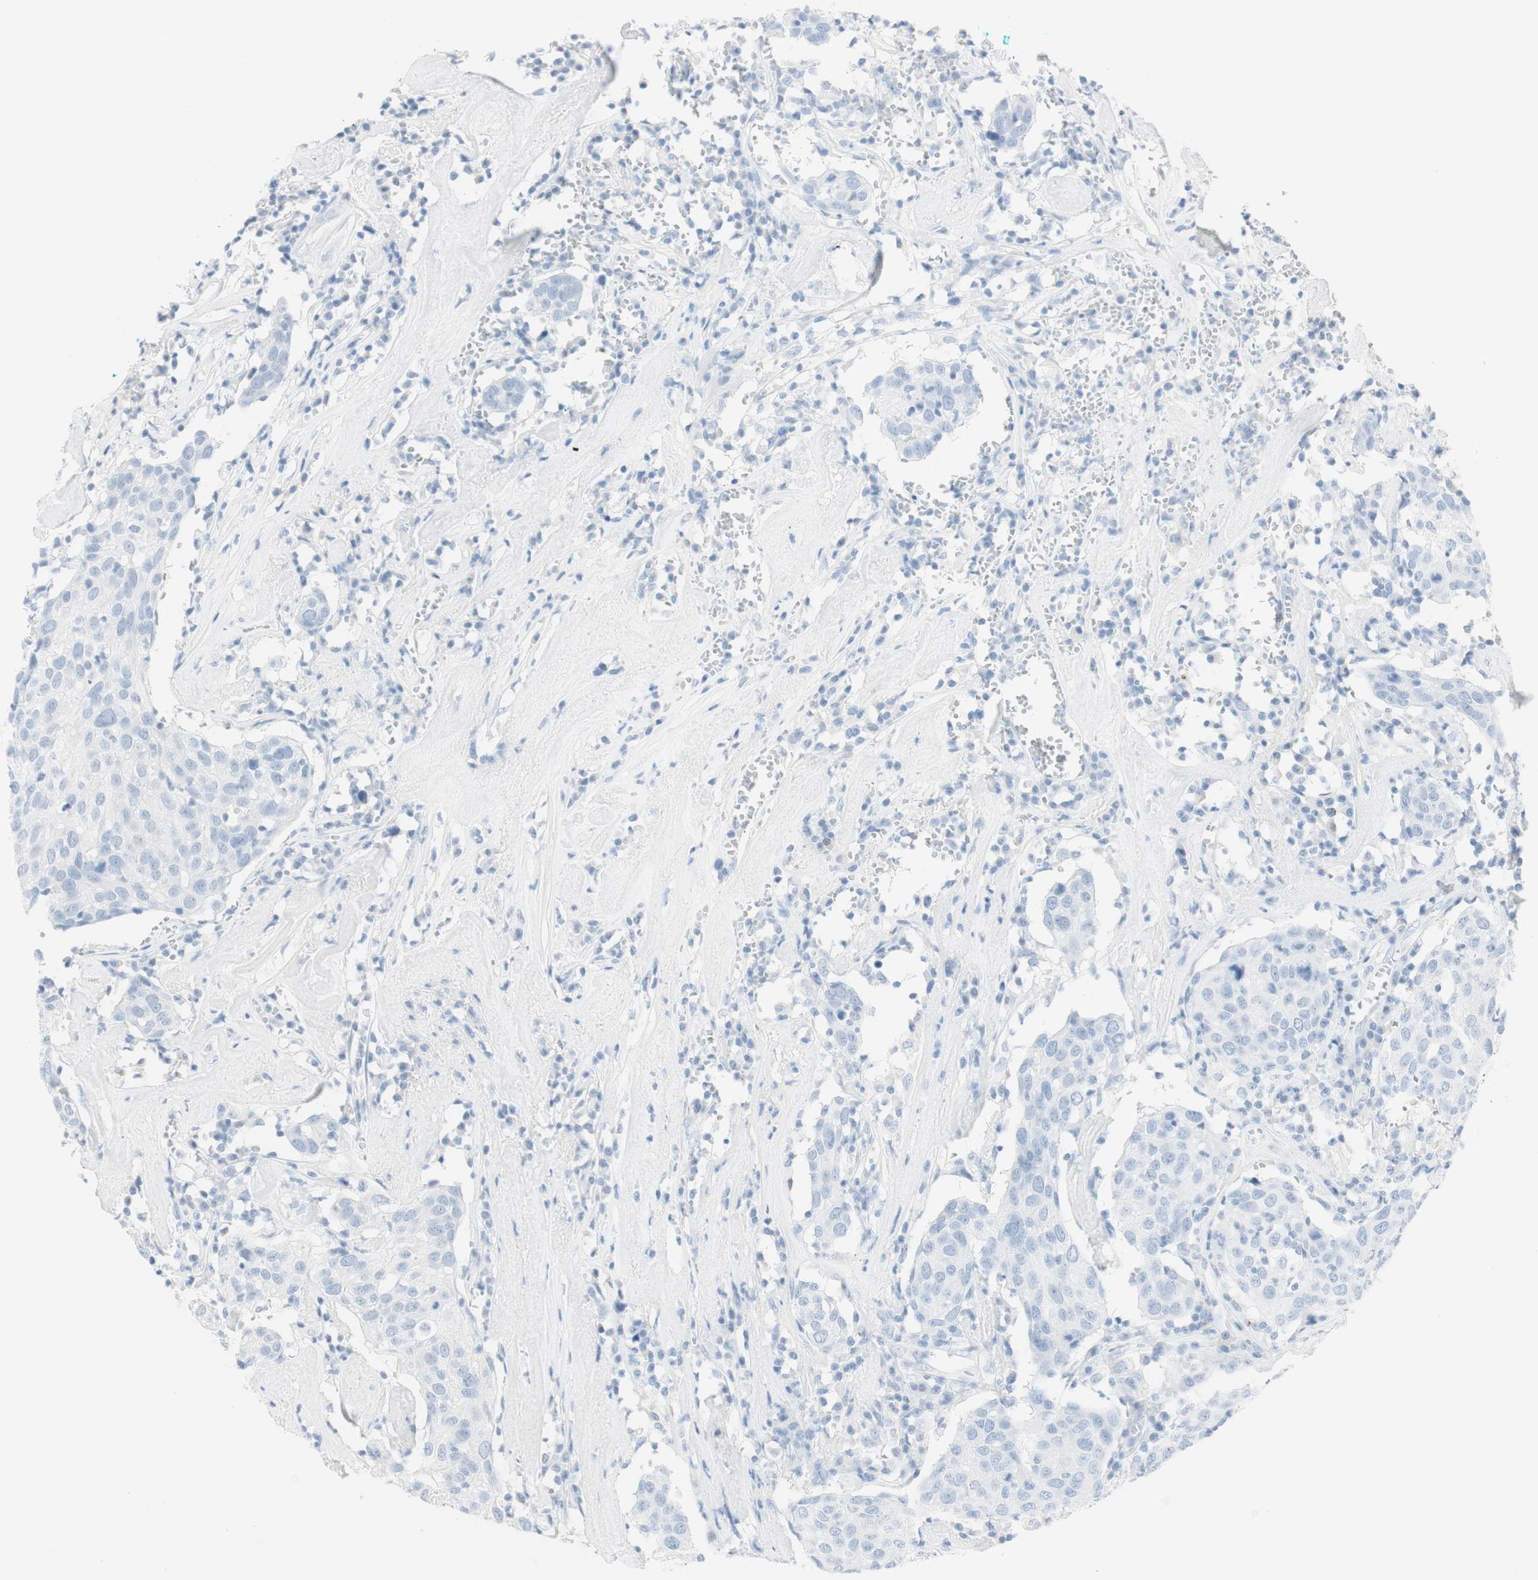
{"staining": {"intensity": "negative", "quantity": "none", "location": "none"}, "tissue": "head and neck cancer", "cell_type": "Tumor cells", "image_type": "cancer", "snomed": [{"axis": "morphology", "description": "Adenocarcinoma, NOS"}, {"axis": "topography", "description": "Salivary gland"}, {"axis": "topography", "description": "Head-Neck"}], "caption": "Head and neck cancer (adenocarcinoma) was stained to show a protein in brown. There is no significant expression in tumor cells. (DAB IHC with hematoxylin counter stain).", "gene": "NAPSA", "patient": {"sex": "female", "age": 65}}